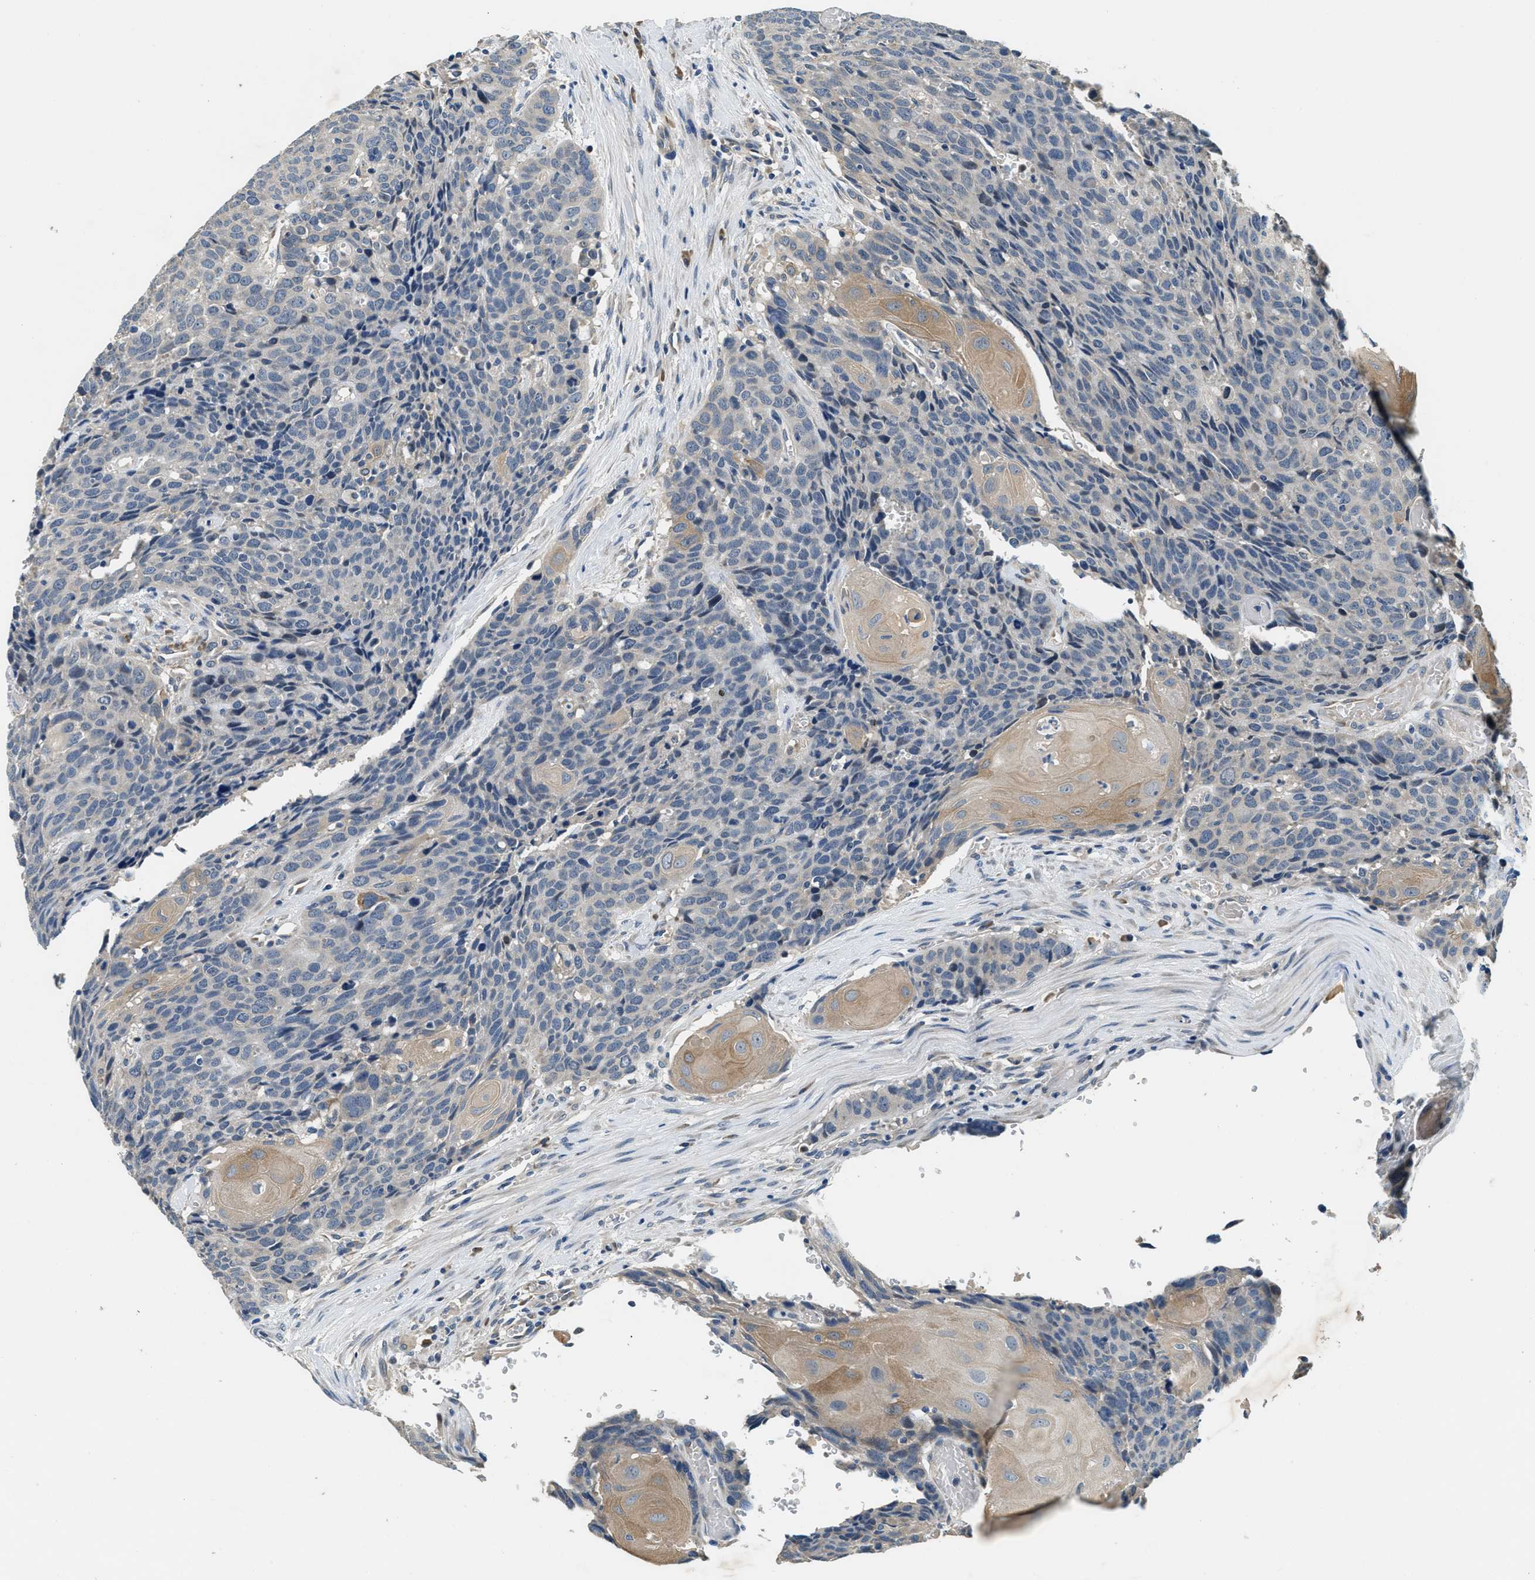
{"staining": {"intensity": "weak", "quantity": "<25%", "location": "cytoplasmic/membranous"}, "tissue": "head and neck cancer", "cell_type": "Tumor cells", "image_type": "cancer", "snomed": [{"axis": "morphology", "description": "Squamous cell carcinoma, NOS"}, {"axis": "topography", "description": "Head-Neck"}], "caption": "Head and neck squamous cell carcinoma was stained to show a protein in brown. There is no significant staining in tumor cells.", "gene": "ALDH3A2", "patient": {"sex": "male", "age": 66}}